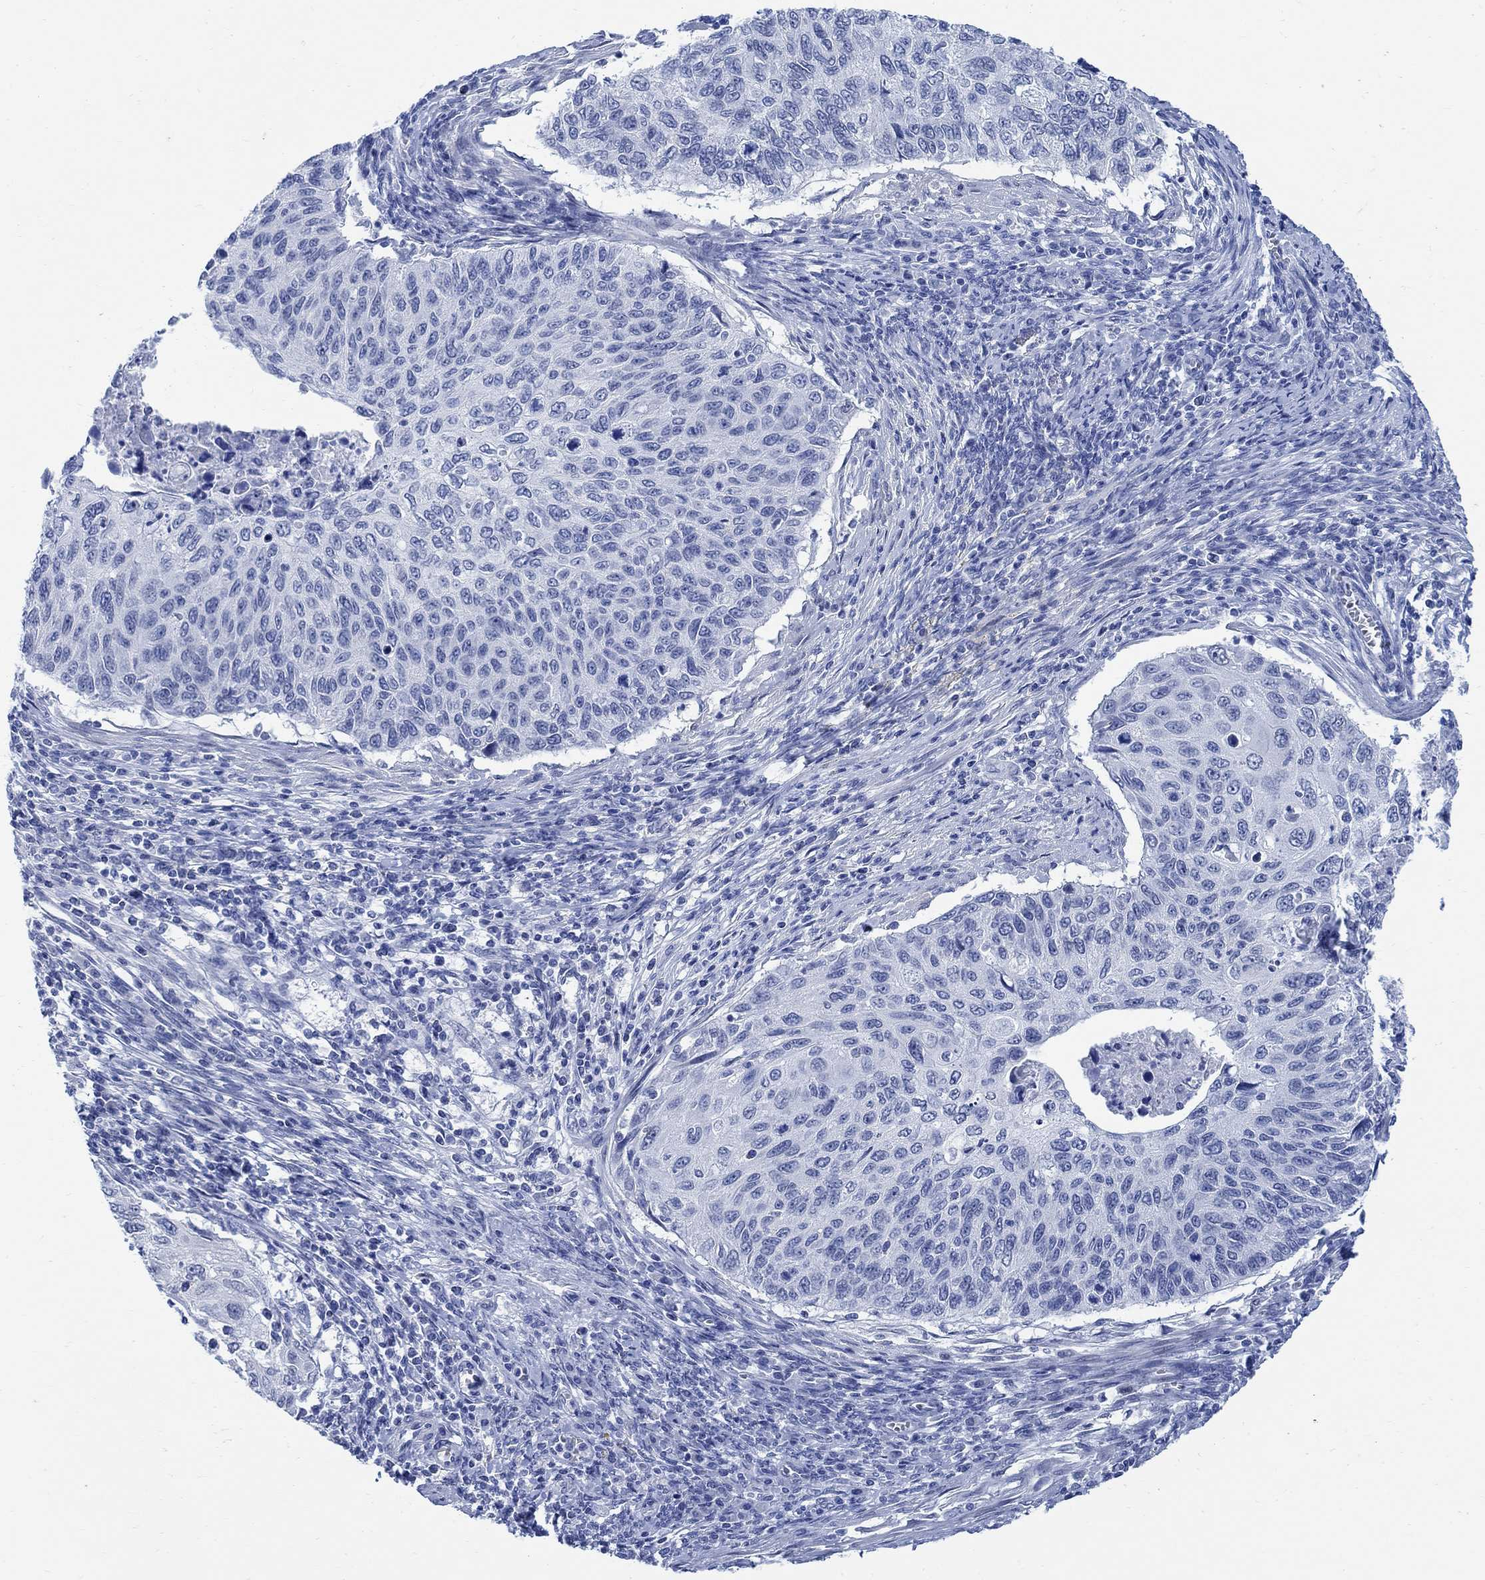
{"staining": {"intensity": "negative", "quantity": "none", "location": "none"}, "tissue": "cervical cancer", "cell_type": "Tumor cells", "image_type": "cancer", "snomed": [{"axis": "morphology", "description": "Squamous cell carcinoma, NOS"}, {"axis": "topography", "description": "Cervix"}], "caption": "Tumor cells are negative for protein expression in human cervical cancer.", "gene": "CAMK2N1", "patient": {"sex": "female", "age": 70}}